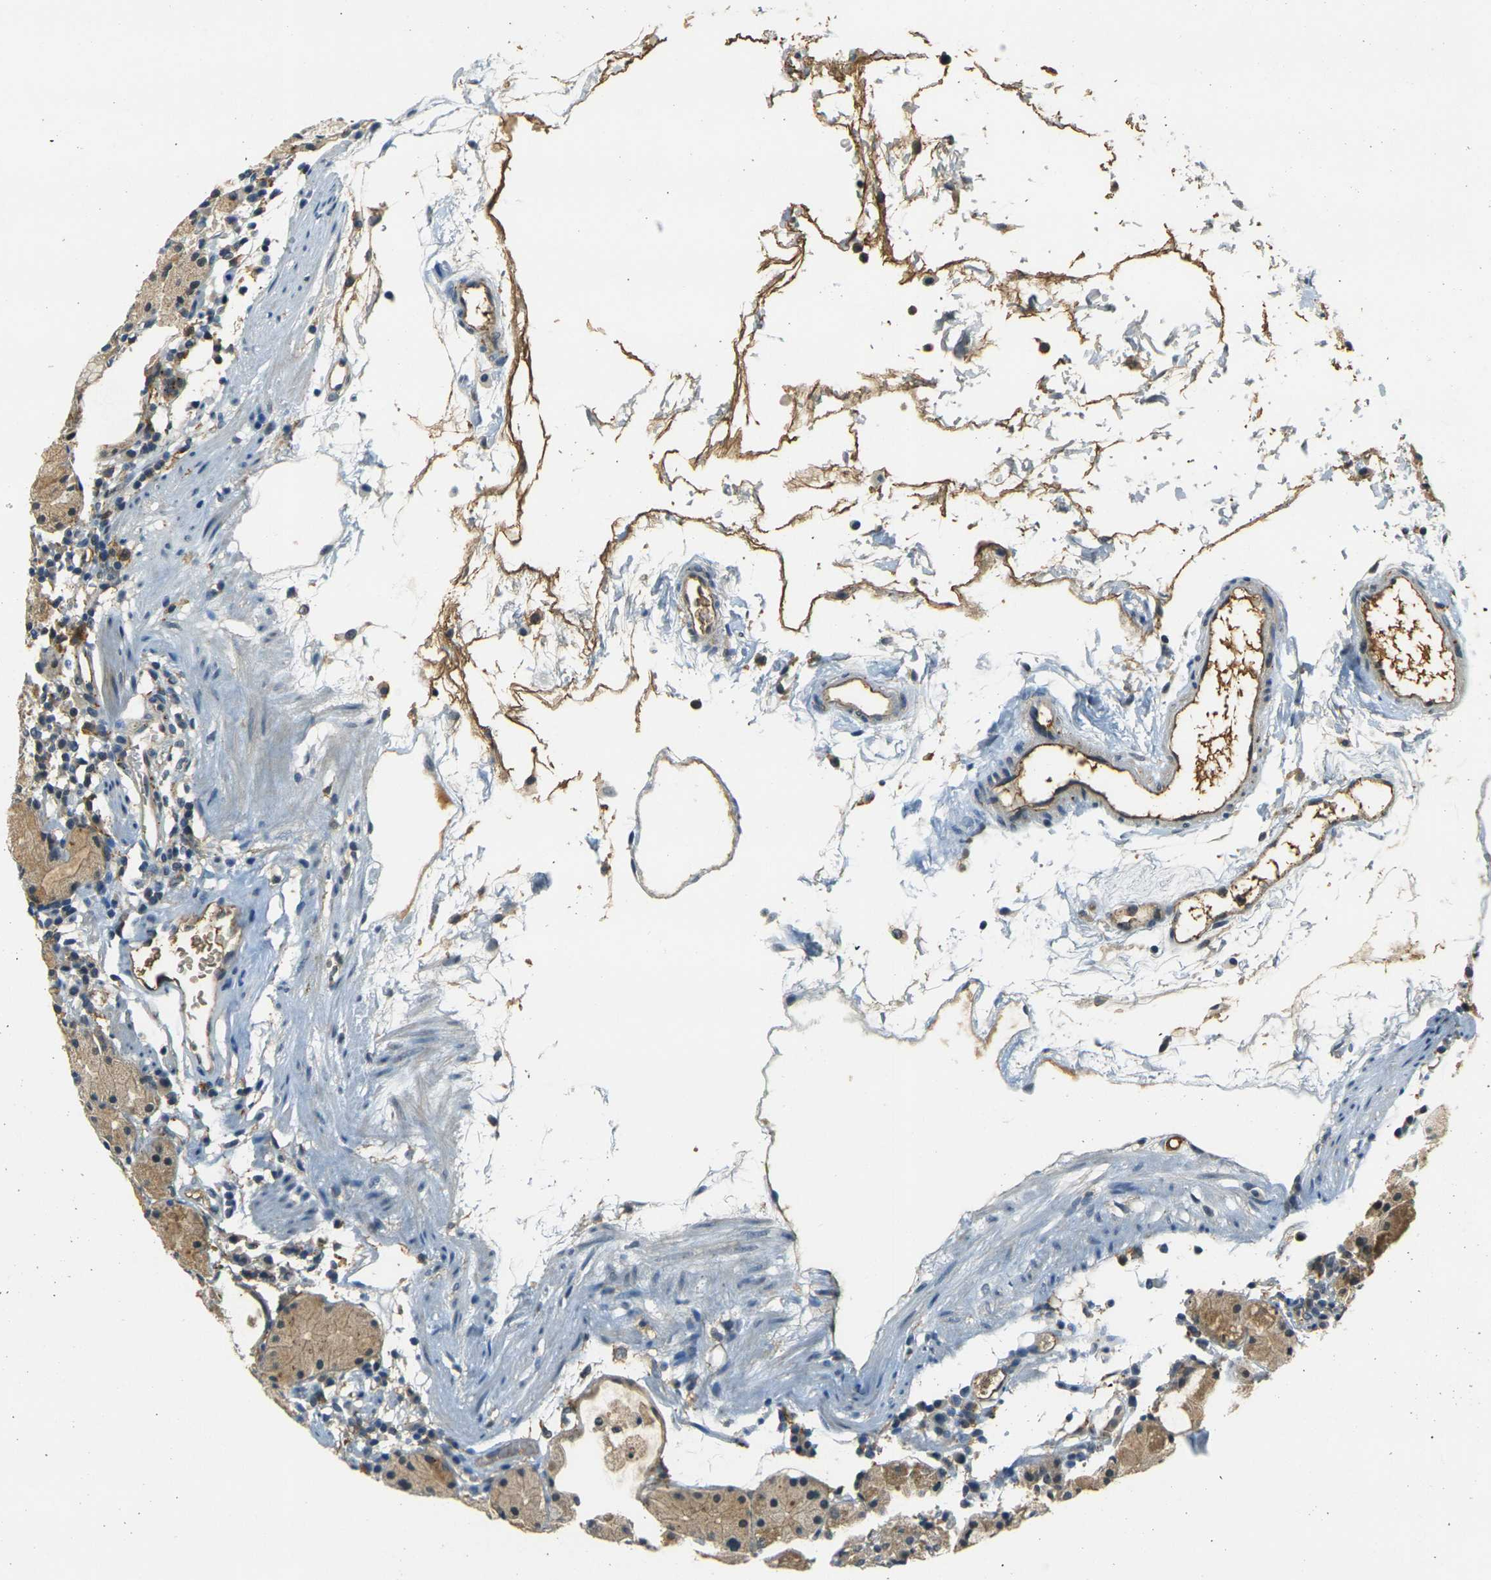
{"staining": {"intensity": "moderate", "quantity": "25%-75%", "location": "cytoplasmic/membranous"}, "tissue": "stomach", "cell_type": "Glandular cells", "image_type": "normal", "snomed": [{"axis": "morphology", "description": "Normal tissue, NOS"}, {"axis": "topography", "description": "Stomach"}, {"axis": "topography", "description": "Stomach, lower"}], "caption": "Unremarkable stomach displays moderate cytoplasmic/membranous positivity in about 25%-75% of glandular cells, visualized by immunohistochemistry. (DAB (3,3'-diaminobenzidine) IHC with brightfield microscopy, high magnification).", "gene": "PIGL", "patient": {"sex": "female", "age": 75}}